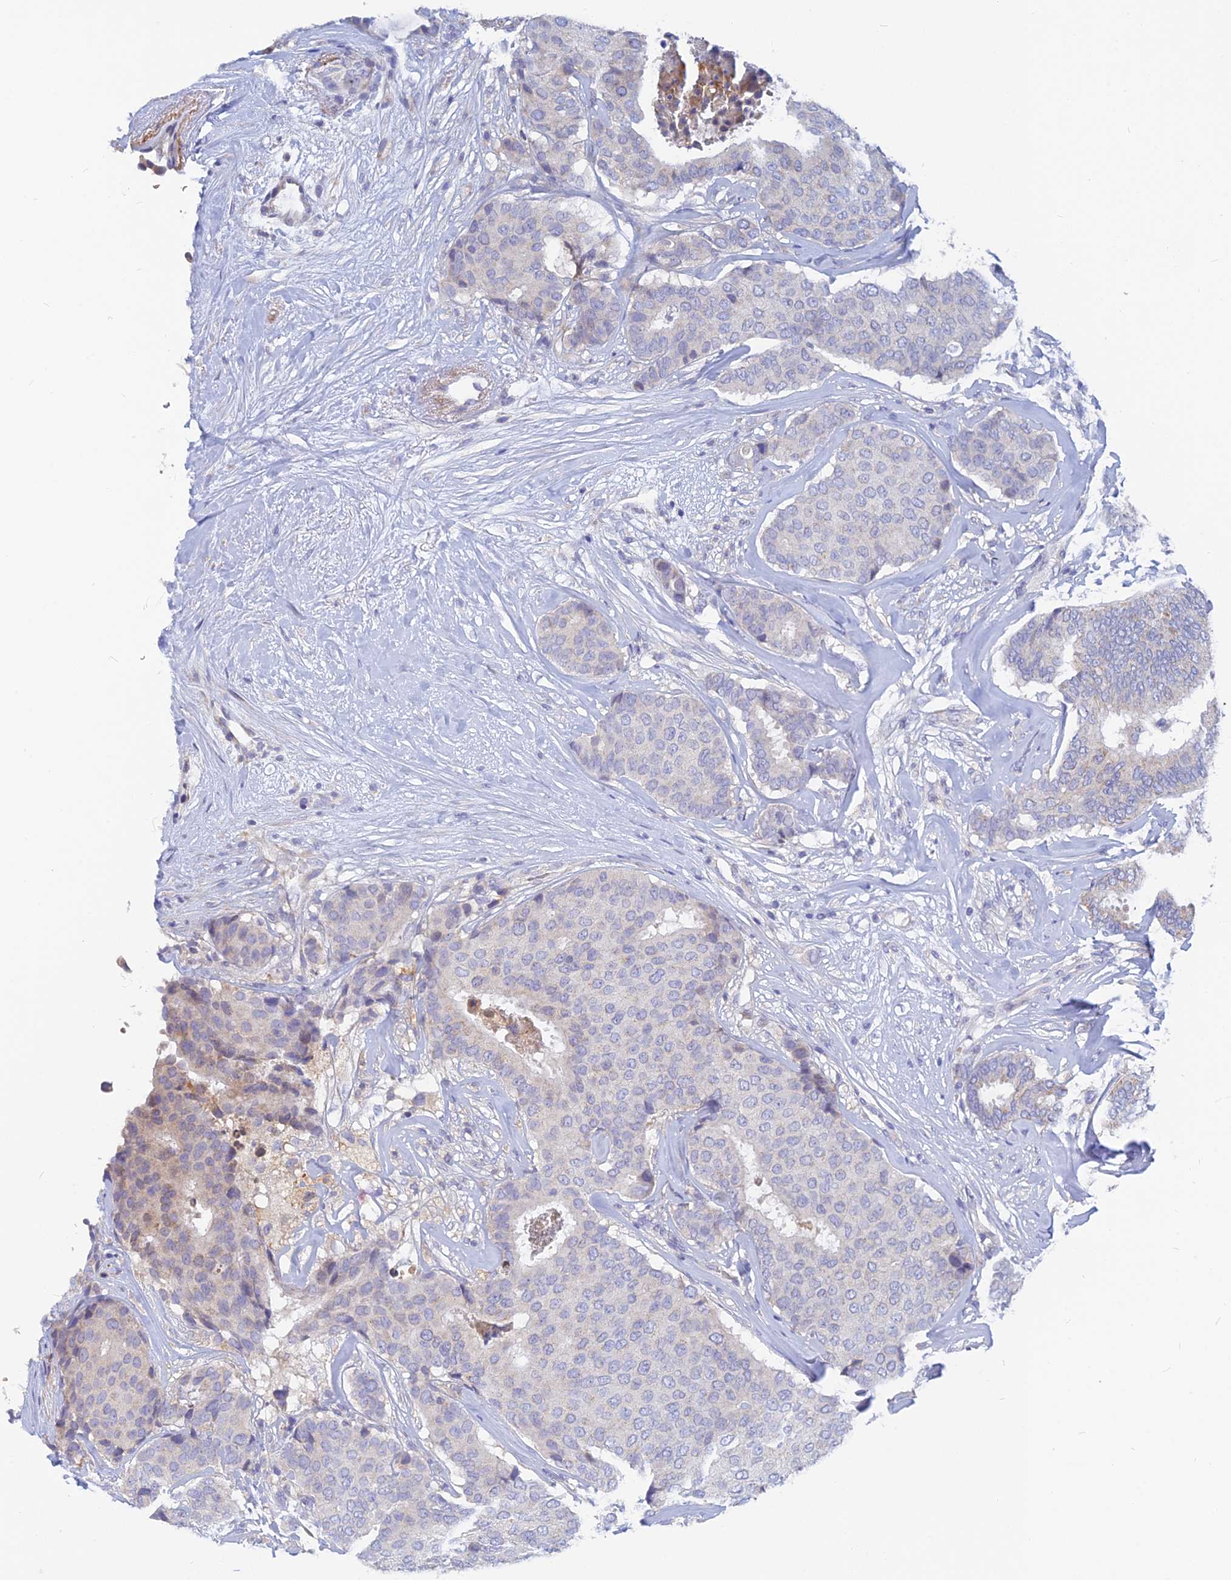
{"staining": {"intensity": "weak", "quantity": "<25%", "location": "cytoplasmic/membranous"}, "tissue": "breast cancer", "cell_type": "Tumor cells", "image_type": "cancer", "snomed": [{"axis": "morphology", "description": "Duct carcinoma"}, {"axis": "topography", "description": "Breast"}], "caption": "Human breast cancer (intraductal carcinoma) stained for a protein using immunohistochemistry reveals no positivity in tumor cells.", "gene": "CACNA1B", "patient": {"sex": "female", "age": 75}}